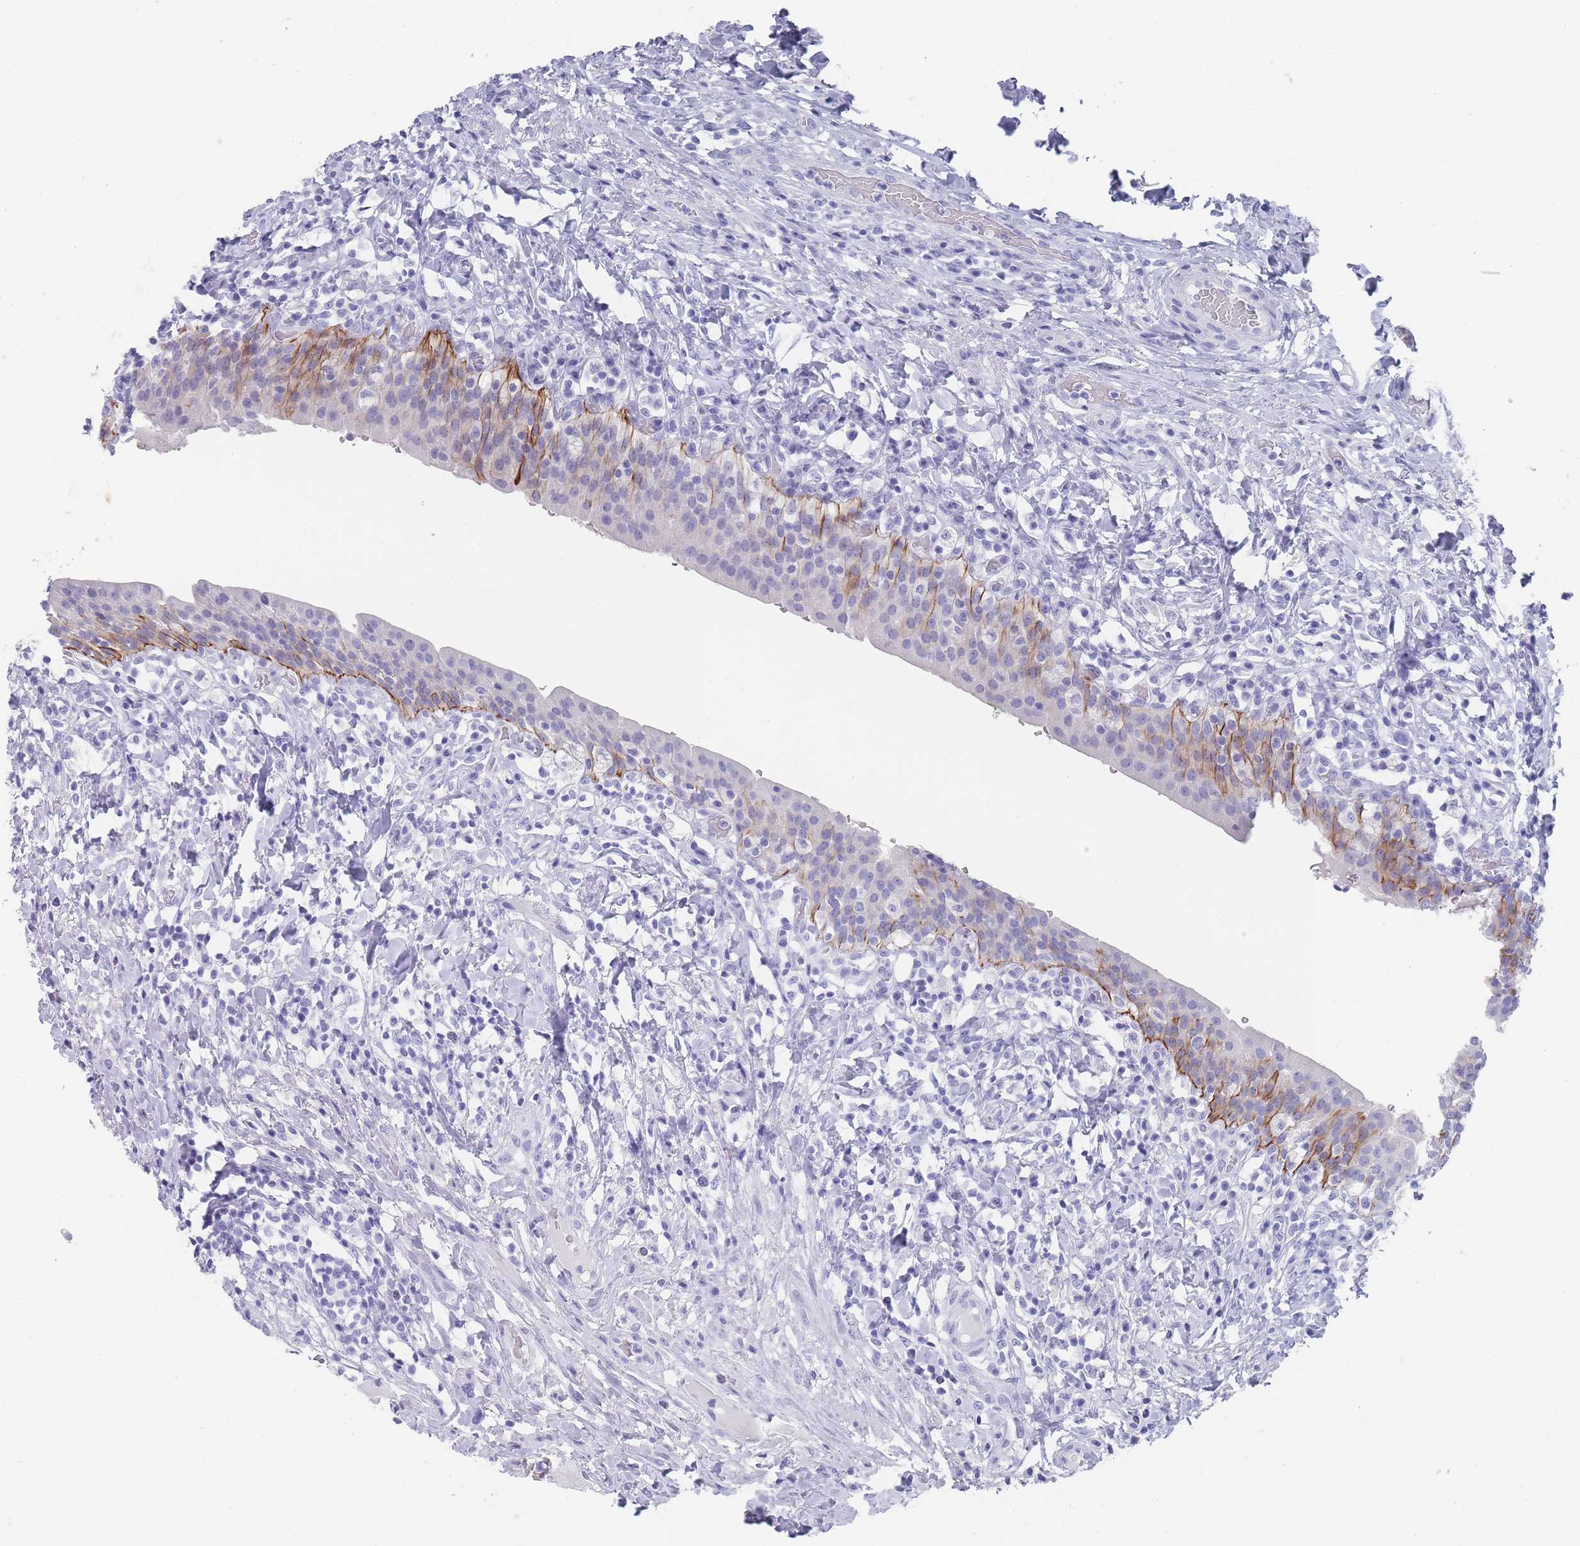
{"staining": {"intensity": "strong", "quantity": "<25%", "location": "cytoplasmic/membranous"}, "tissue": "urinary bladder", "cell_type": "Urothelial cells", "image_type": "normal", "snomed": [{"axis": "morphology", "description": "Normal tissue, NOS"}, {"axis": "morphology", "description": "Inflammation, NOS"}, {"axis": "topography", "description": "Urinary bladder"}], "caption": "About <25% of urothelial cells in unremarkable urinary bladder reveal strong cytoplasmic/membranous protein positivity as visualized by brown immunohistochemical staining.", "gene": "RAB2B", "patient": {"sex": "male", "age": 64}}